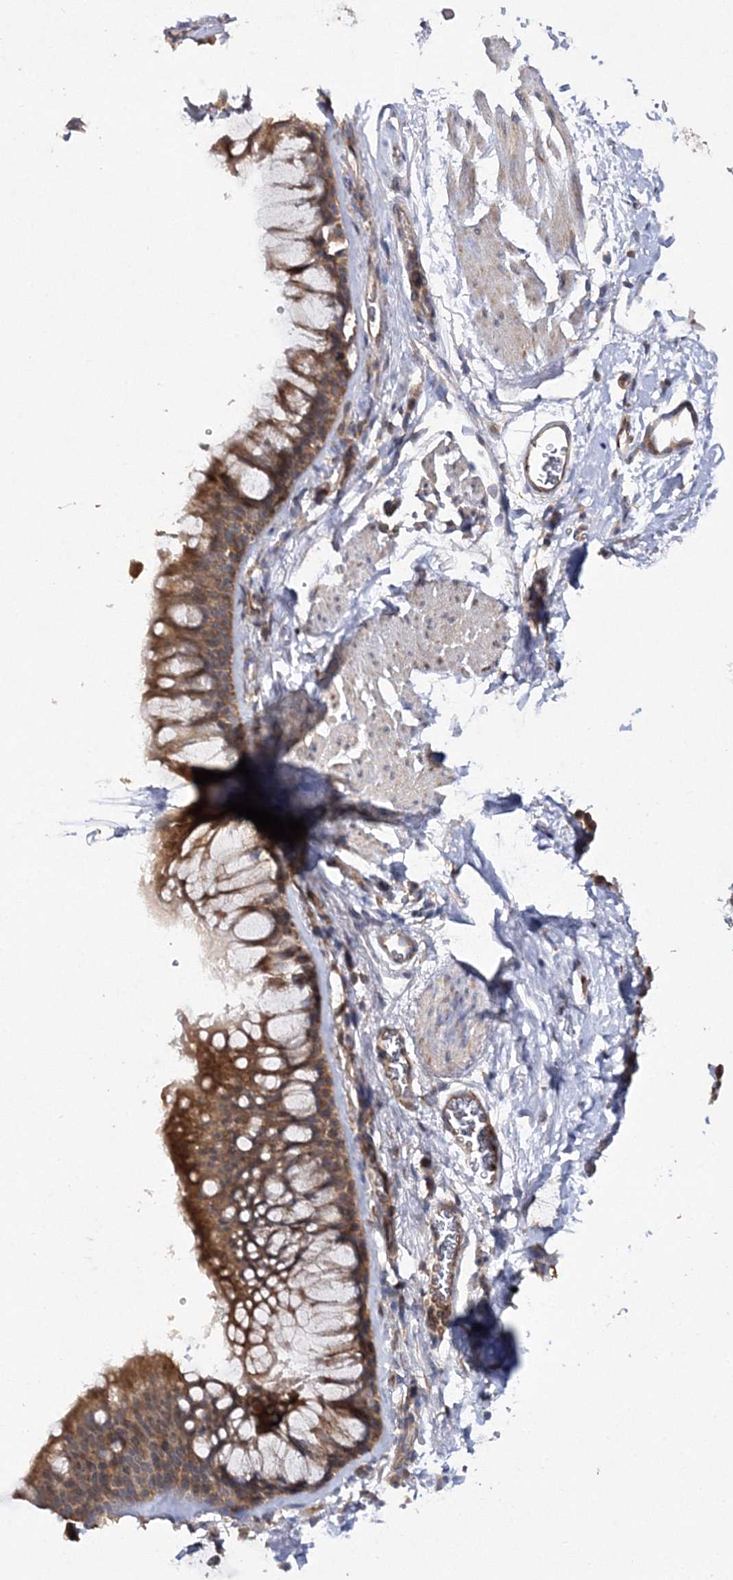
{"staining": {"intensity": "moderate", "quantity": "25%-75%", "location": "cytoplasmic/membranous"}, "tissue": "bronchus", "cell_type": "Respiratory epithelial cells", "image_type": "normal", "snomed": [{"axis": "morphology", "description": "Normal tissue, NOS"}, {"axis": "topography", "description": "Cartilage tissue"}, {"axis": "topography", "description": "Bronchus"}], "caption": "Benign bronchus demonstrates moderate cytoplasmic/membranous expression in approximately 25%-75% of respiratory epithelial cells.", "gene": "DNAJC13", "patient": {"sex": "female", "age": 53}}